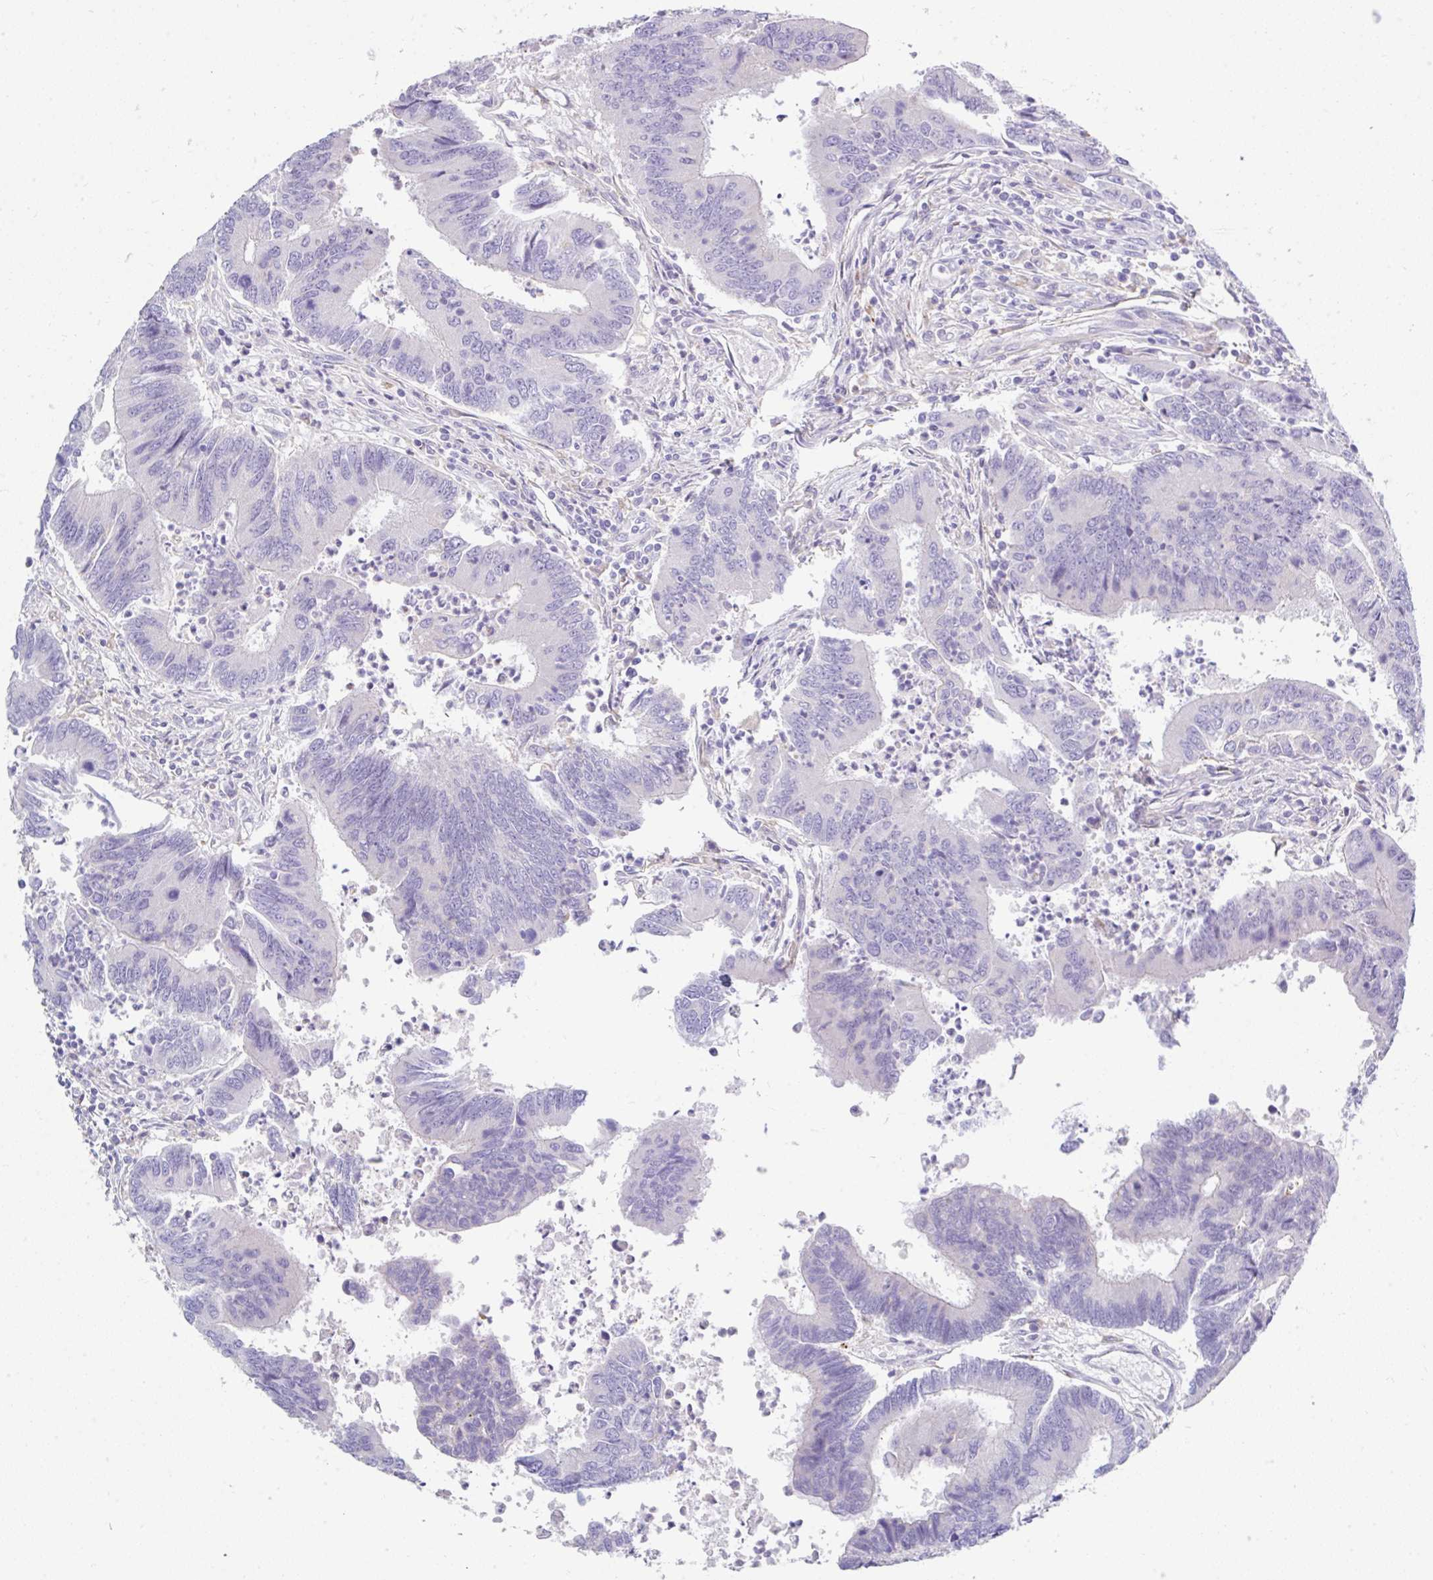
{"staining": {"intensity": "negative", "quantity": "none", "location": "none"}, "tissue": "colorectal cancer", "cell_type": "Tumor cells", "image_type": "cancer", "snomed": [{"axis": "morphology", "description": "Adenocarcinoma, NOS"}, {"axis": "topography", "description": "Colon"}], "caption": "Immunohistochemical staining of human colorectal adenocarcinoma shows no significant staining in tumor cells.", "gene": "ZNF33A", "patient": {"sex": "female", "age": 67}}